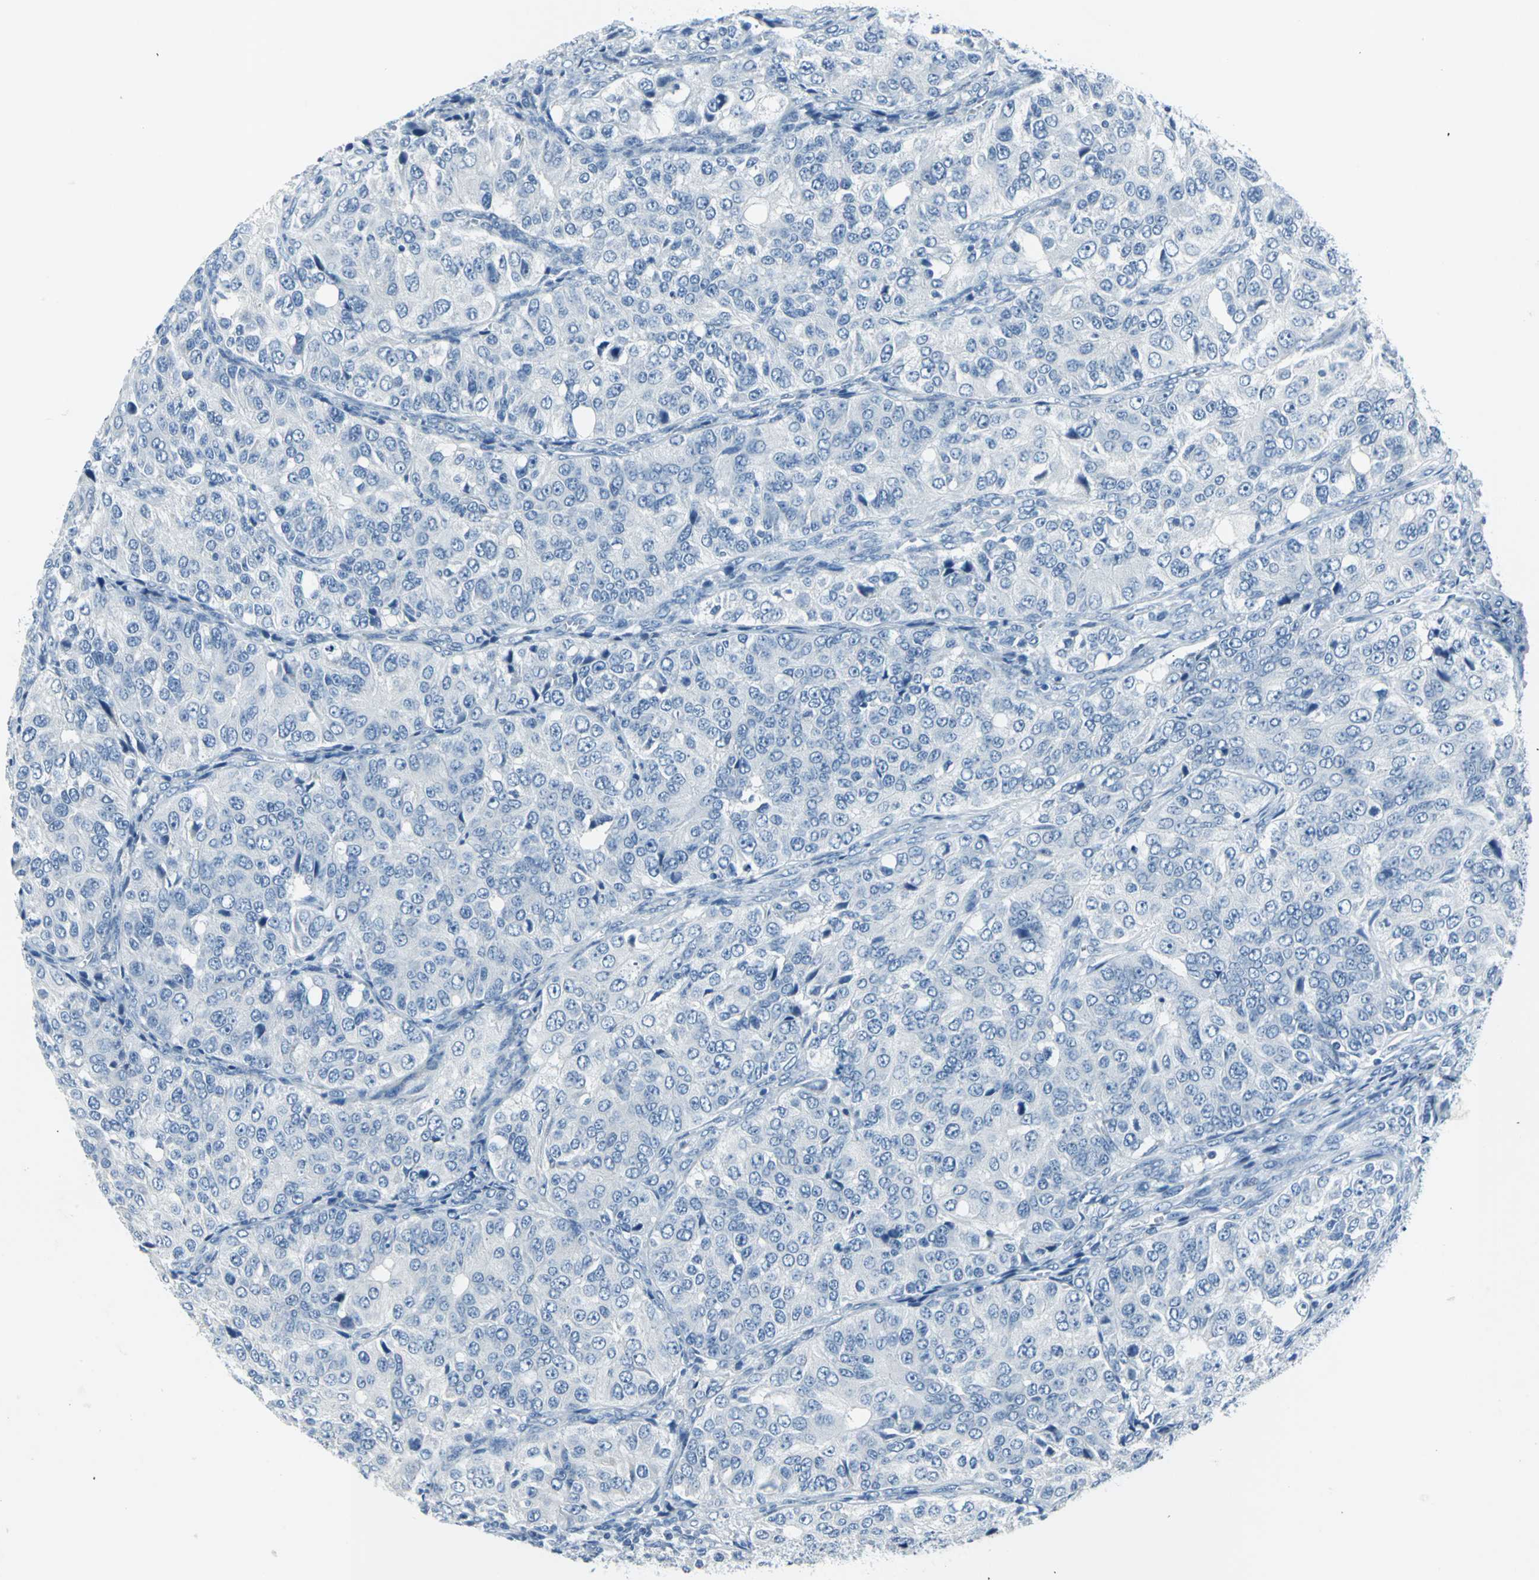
{"staining": {"intensity": "negative", "quantity": "none", "location": "none"}, "tissue": "ovarian cancer", "cell_type": "Tumor cells", "image_type": "cancer", "snomed": [{"axis": "morphology", "description": "Carcinoma, endometroid"}, {"axis": "topography", "description": "Ovary"}], "caption": "Immunohistochemistry (IHC) histopathology image of human ovarian cancer (endometroid carcinoma) stained for a protein (brown), which reveals no positivity in tumor cells.", "gene": "DNAI2", "patient": {"sex": "female", "age": 51}}